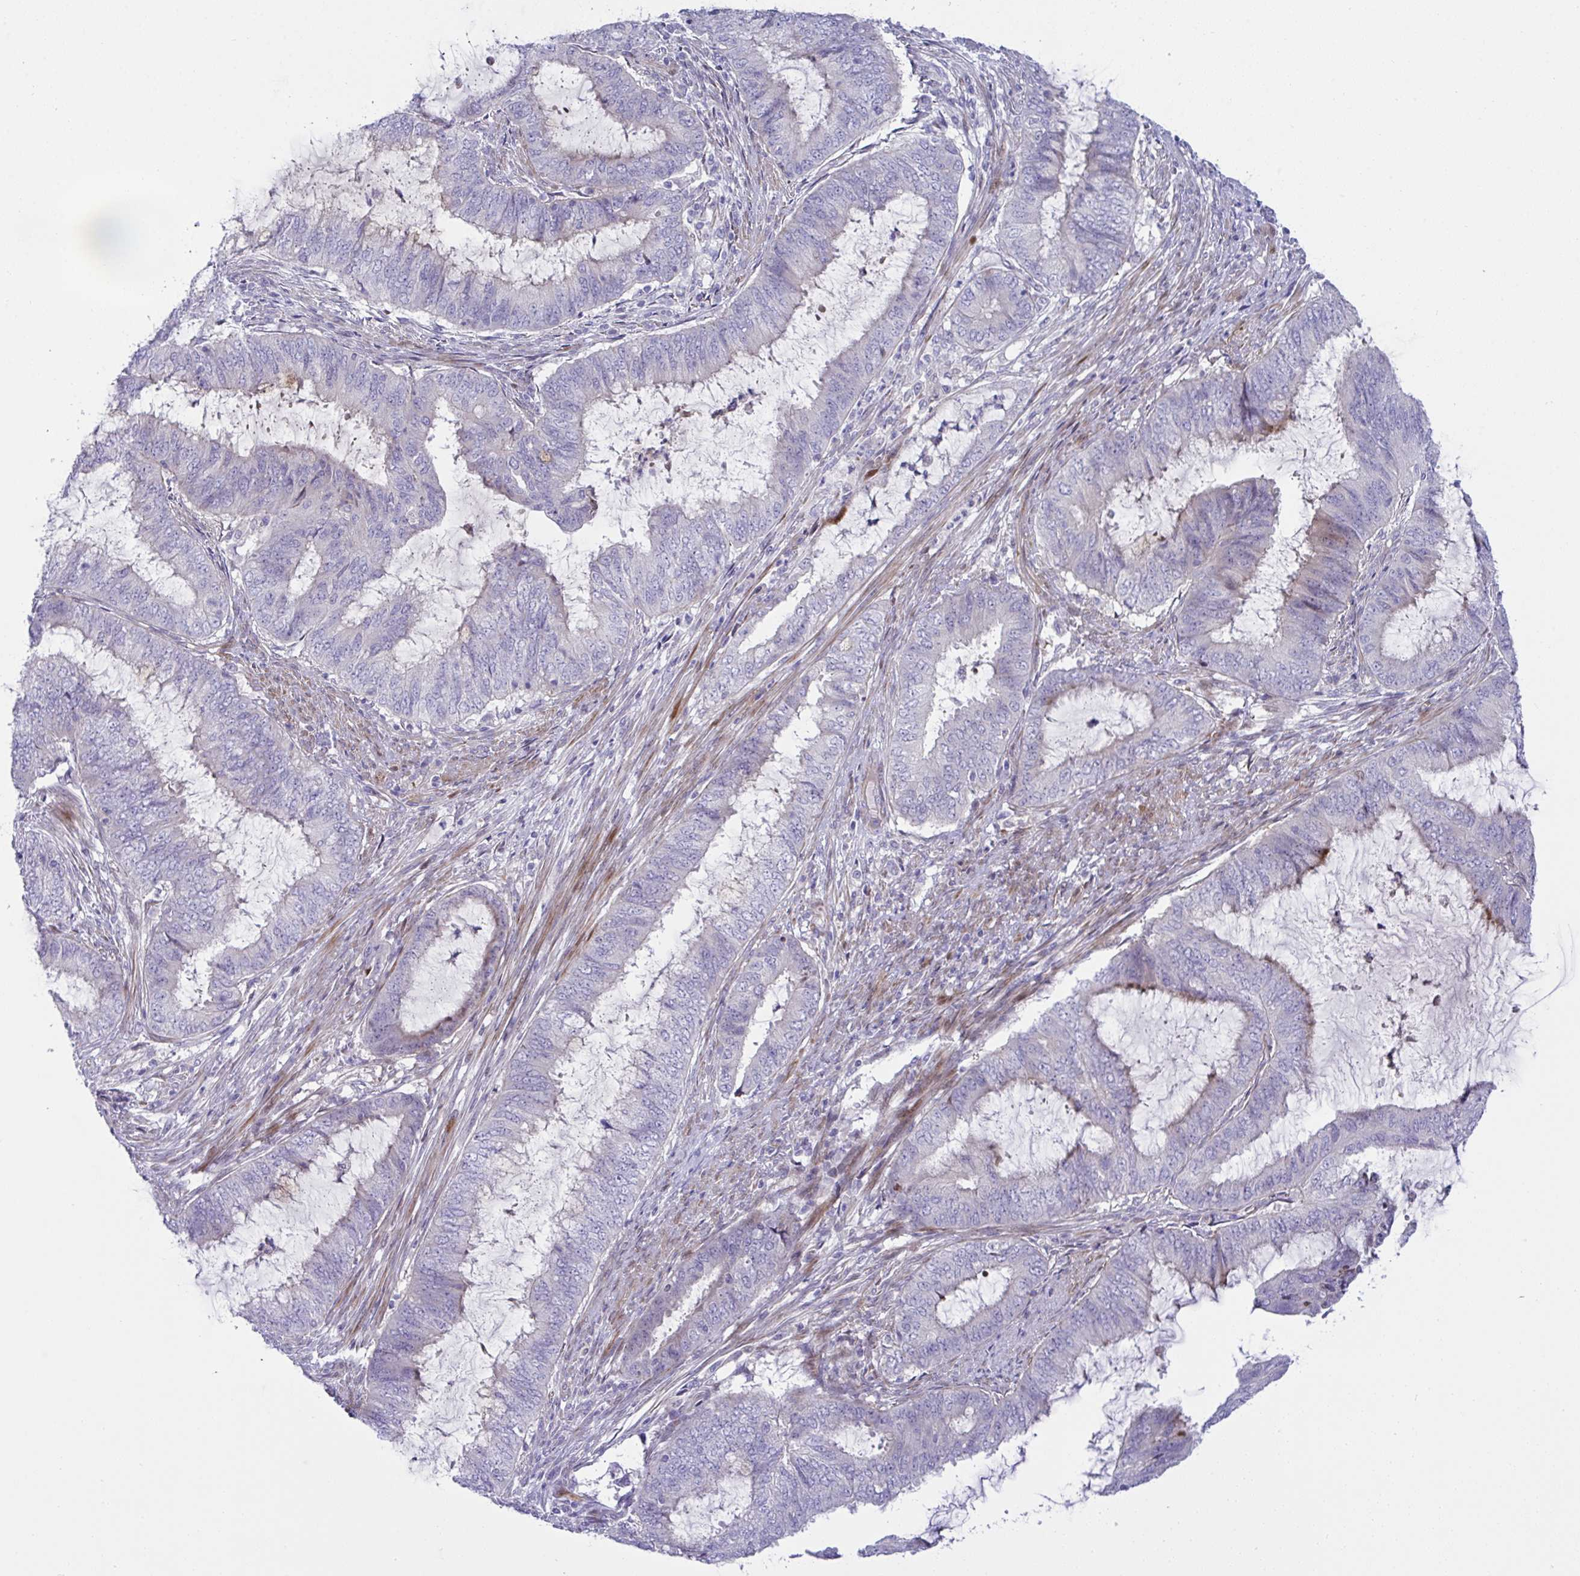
{"staining": {"intensity": "negative", "quantity": "none", "location": "none"}, "tissue": "endometrial cancer", "cell_type": "Tumor cells", "image_type": "cancer", "snomed": [{"axis": "morphology", "description": "Adenocarcinoma, NOS"}, {"axis": "topography", "description": "Endometrium"}], "caption": "DAB (3,3'-diaminobenzidine) immunohistochemical staining of endometrial cancer reveals no significant expression in tumor cells.", "gene": "ZNF713", "patient": {"sex": "female", "age": 51}}